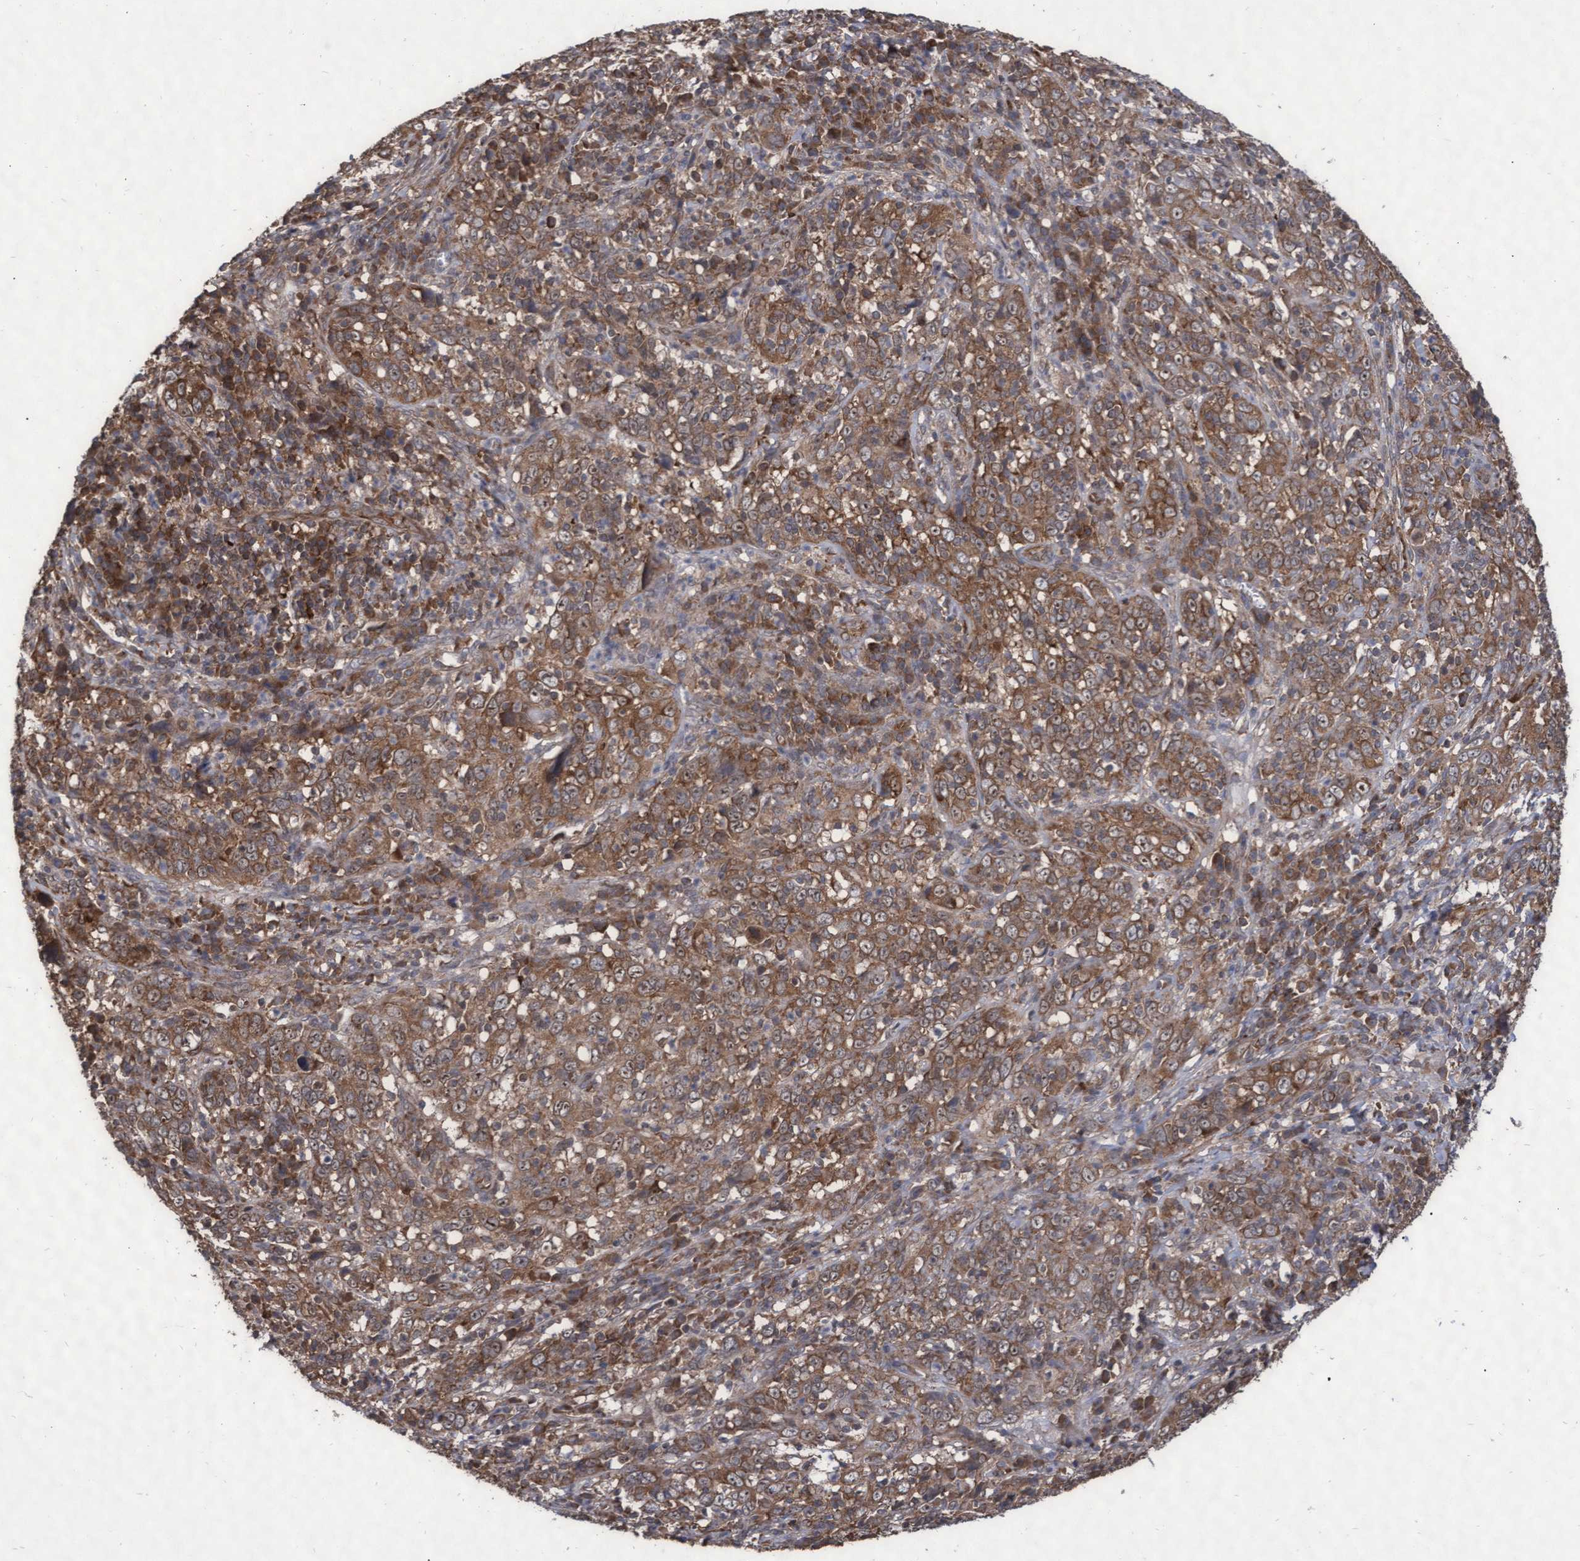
{"staining": {"intensity": "moderate", "quantity": ">75%", "location": "cytoplasmic/membranous"}, "tissue": "cervical cancer", "cell_type": "Tumor cells", "image_type": "cancer", "snomed": [{"axis": "morphology", "description": "Squamous cell carcinoma, NOS"}, {"axis": "topography", "description": "Cervix"}], "caption": "This is a micrograph of immunohistochemistry staining of cervical cancer (squamous cell carcinoma), which shows moderate staining in the cytoplasmic/membranous of tumor cells.", "gene": "ABCF2", "patient": {"sex": "female", "age": 46}}